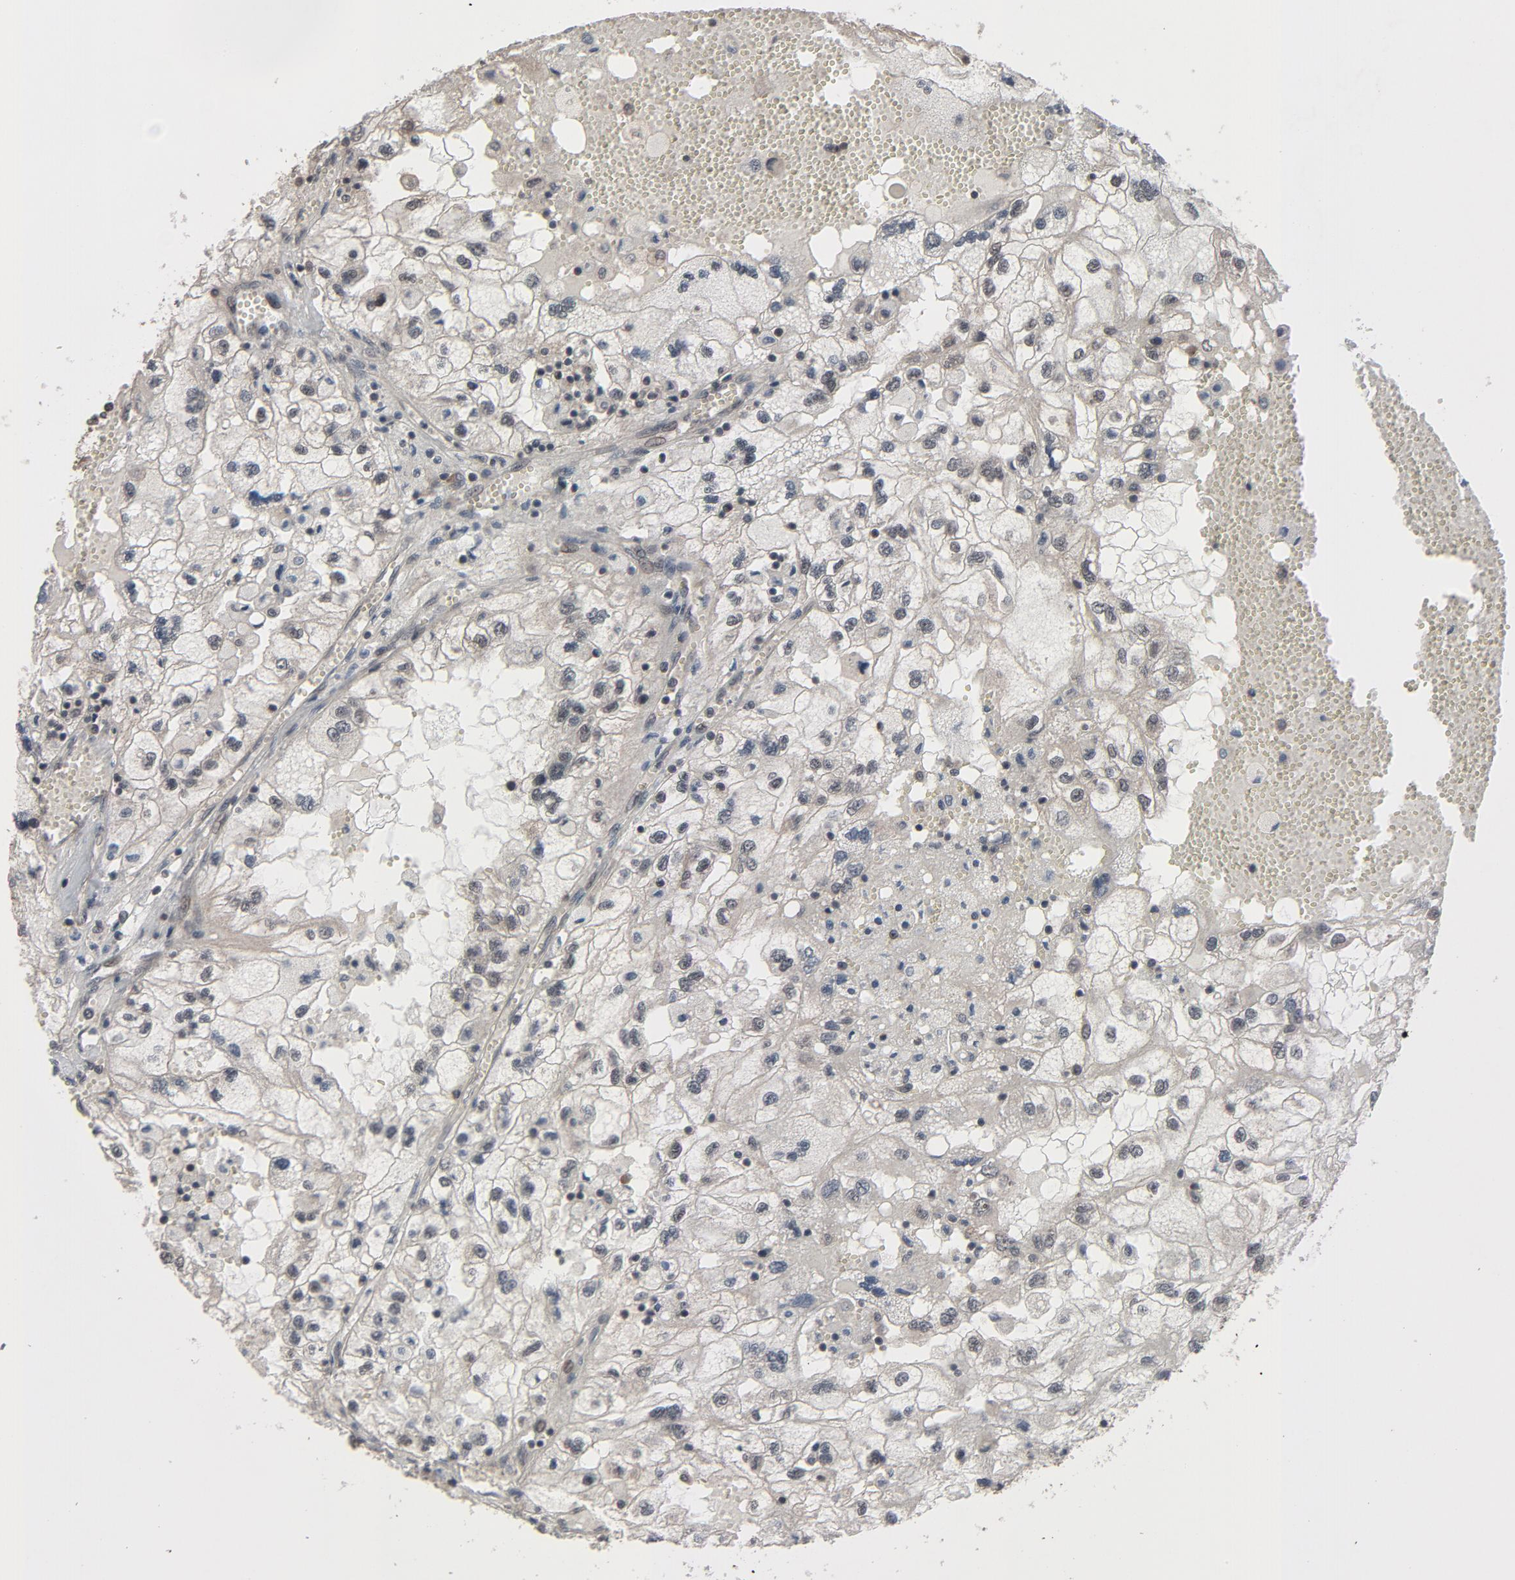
{"staining": {"intensity": "weak", "quantity": "<25%", "location": "nuclear"}, "tissue": "renal cancer", "cell_type": "Tumor cells", "image_type": "cancer", "snomed": [{"axis": "morphology", "description": "Normal tissue, NOS"}, {"axis": "morphology", "description": "Adenocarcinoma, NOS"}, {"axis": "topography", "description": "Kidney"}], "caption": "This is an IHC histopathology image of renal adenocarcinoma. There is no expression in tumor cells.", "gene": "POM121", "patient": {"sex": "male", "age": 71}}